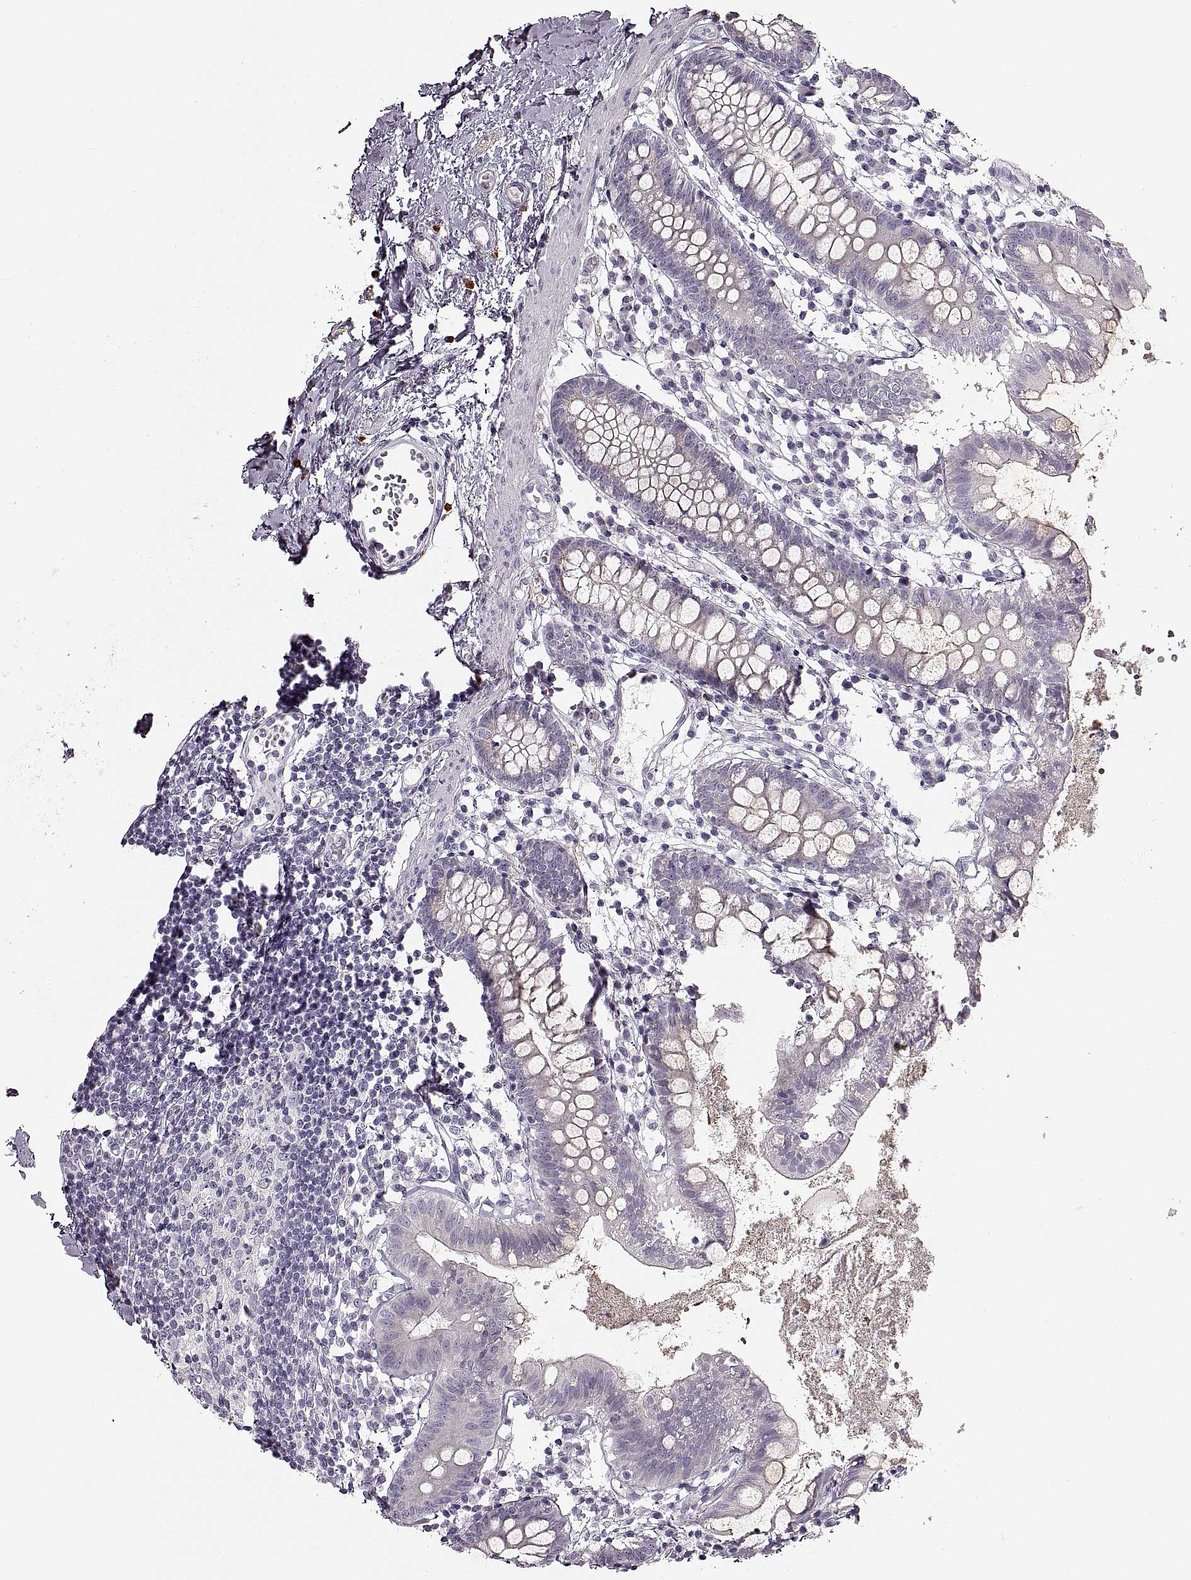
{"staining": {"intensity": "negative", "quantity": "none", "location": "none"}, "tissue": "small intestine", "cell_type": "Glandular cells", "image_type": "normal", "snomed": [{"axis": "morphology", "description": "Normal tissue, NOS"}, {"axis": "topography", "description": "Small intestine"}], "caption": "DAB (3,3'-diaminobenzidine) immunohistochemical staining of benign small intestine reveals no significant positivity in glandular cells.", "gene": "CNTN1", "patient": {"sex": "female", "age": 90}}